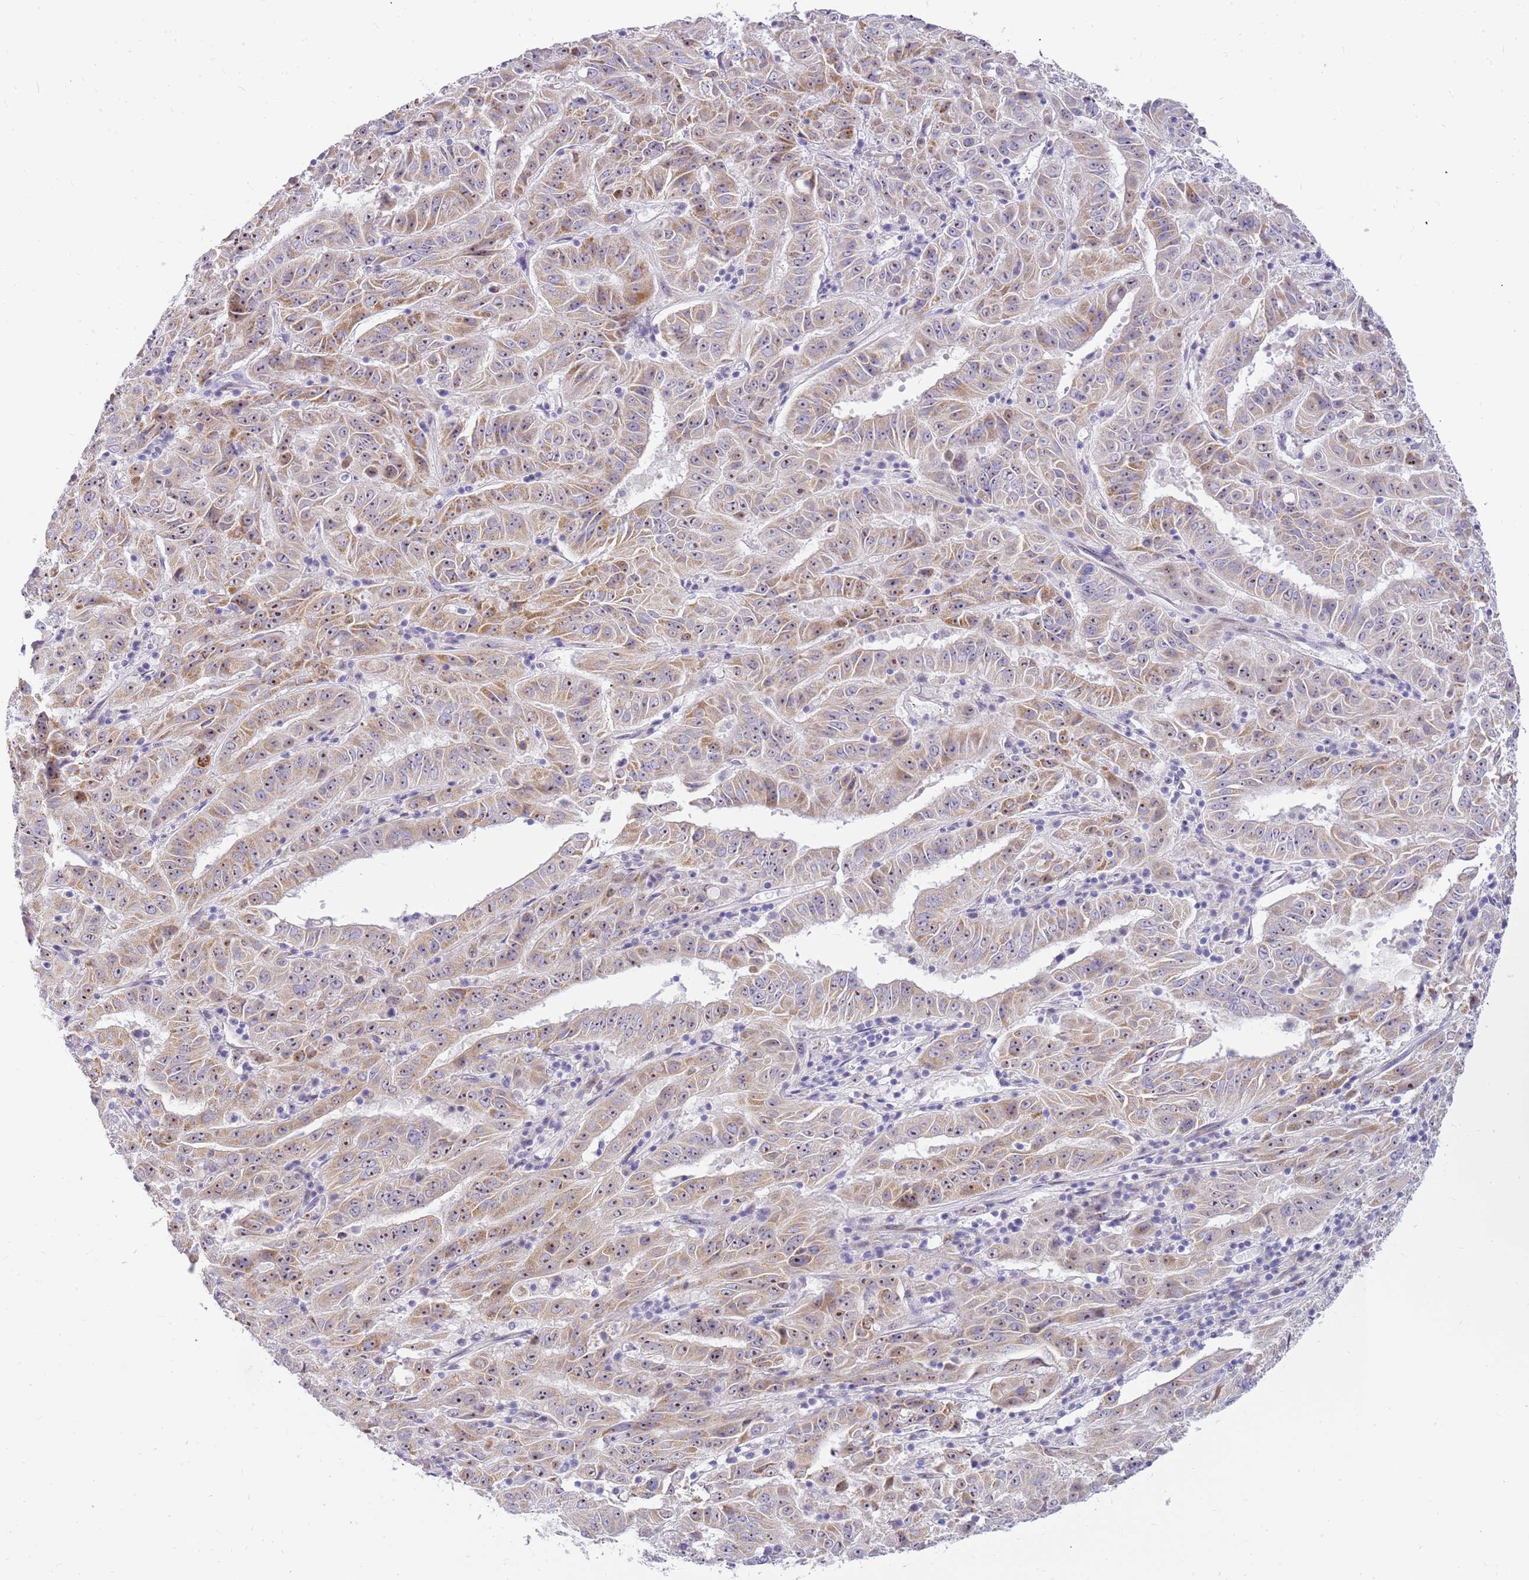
{"staining": {"intensity": "moderate", "quantity": ">75%", "location": "cytoplasmic/membranous,nuclear"}, "tissue": "pancreatic cancer", "cell_type": "Tumor cells", "image_type": "cancer", "snomed": [{"axis": "morphology", "description": "Adenocarcinoma, NOS"}, {"axis": "topography", "description": "Pancreas"}], "caption": "A photomicrograph of human pancreatic cancer (adenocarcinoma) stained for a protein displays moderate cytoplasmic/membranous and nuclear brown staining in tumor cells.", "gene": "DNAJA3", "patient": {"sex": "male", "age": 63}}